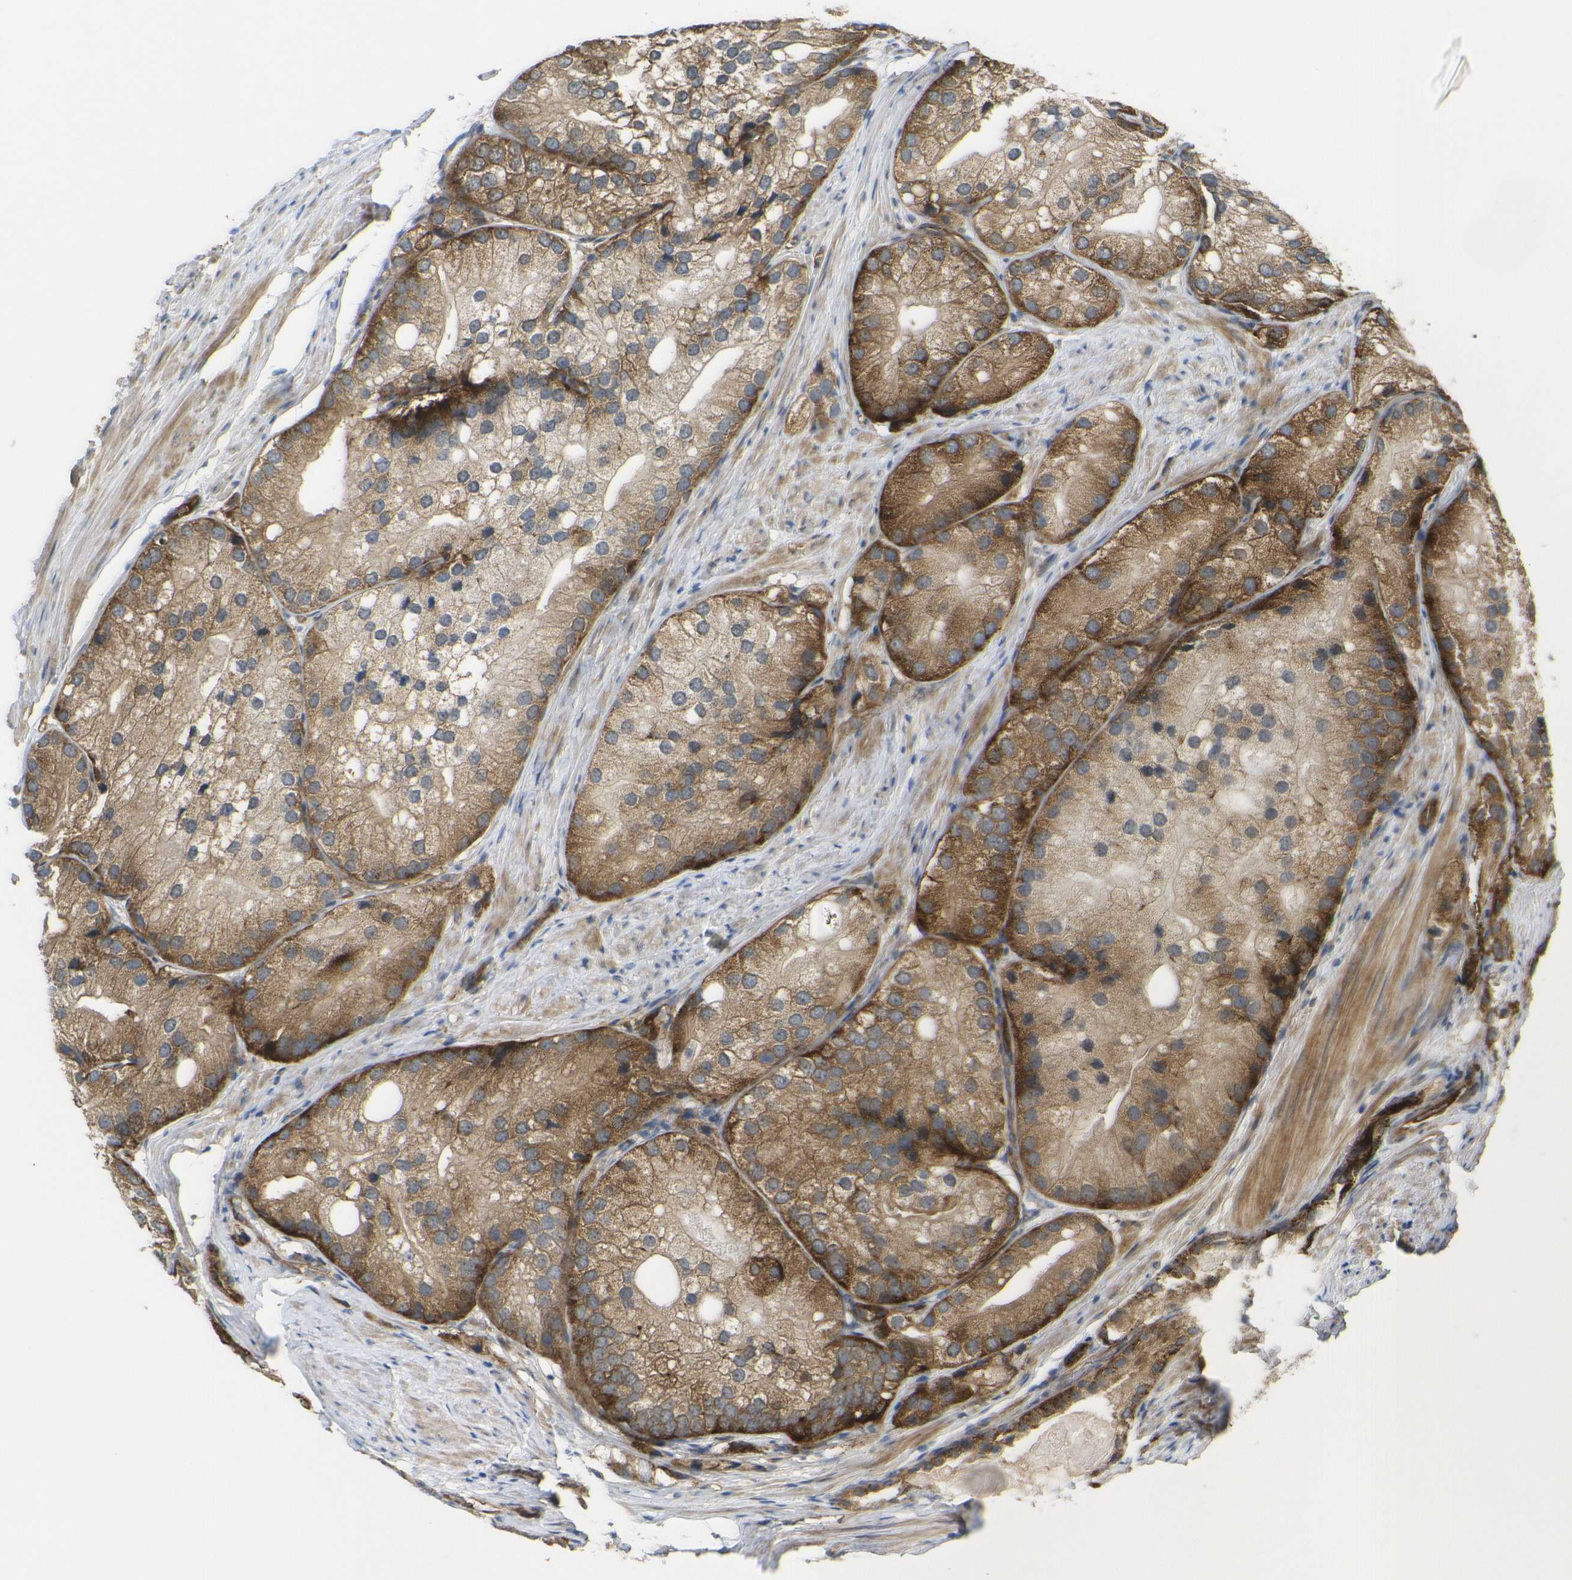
{"staining": {"intensity": "moderate", "quantity": ">75%", "location": "cytoplasmic/membranous"}, "tissue": "prostate cancer", "cell_type": "Tumor cells", "image_type": "cancer", "snomed": [{"axis": "morphology", "description": "Adenocarcinoma, Low grade"}, {"axis": "topography", "description": "Prostate"}], "caption": "This photomicrograph demonstrates immunohistochemistry staining of human prostate cancer (adenocarcinoma (low-grade)), with medium moderate cytoplasmic/membranous expression in approximately >75% of tumor cells.", "gene": "ECE1", "patient": {"sex": "male", "age": 69}}